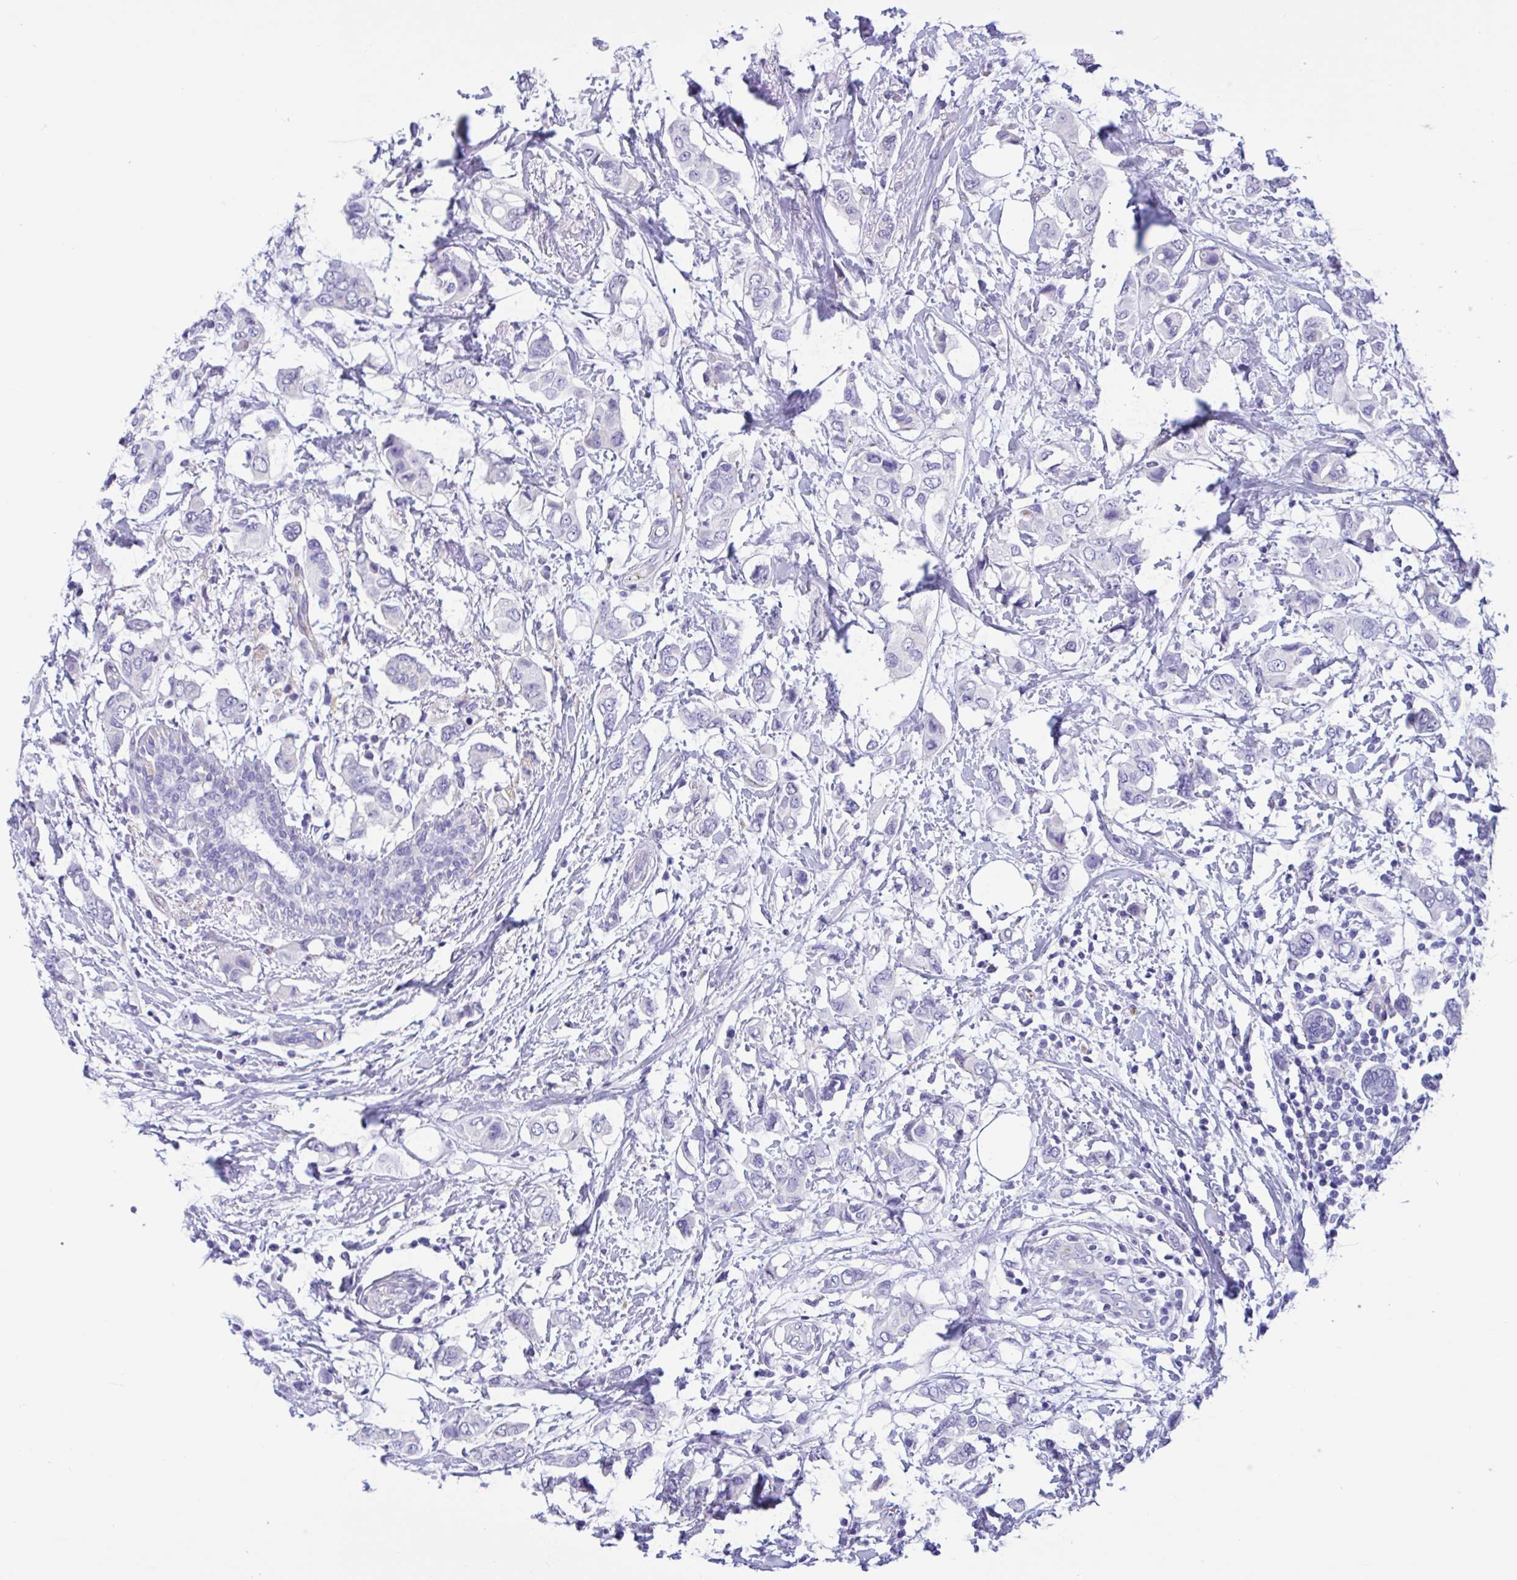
{"staining": {"intensity": "negative", "quantity": "none", "location": "none"}, "tissue": "breast cancer", "cell_type": "Tumor cells", "image_type": "cancer", "snomed": [{"axis": "morphology", "description": "Lobular carcinoma"}, {"axis": "topography", "description": "Breast"}], "caption": "Immunohistochemistry histopathology image of lobular carcinoma (breast) stained for a protein (brown), which reveals no expression in tumor cells.", "gene": "RPL22L1", "patient": {"sex": "female", "age": 51}}